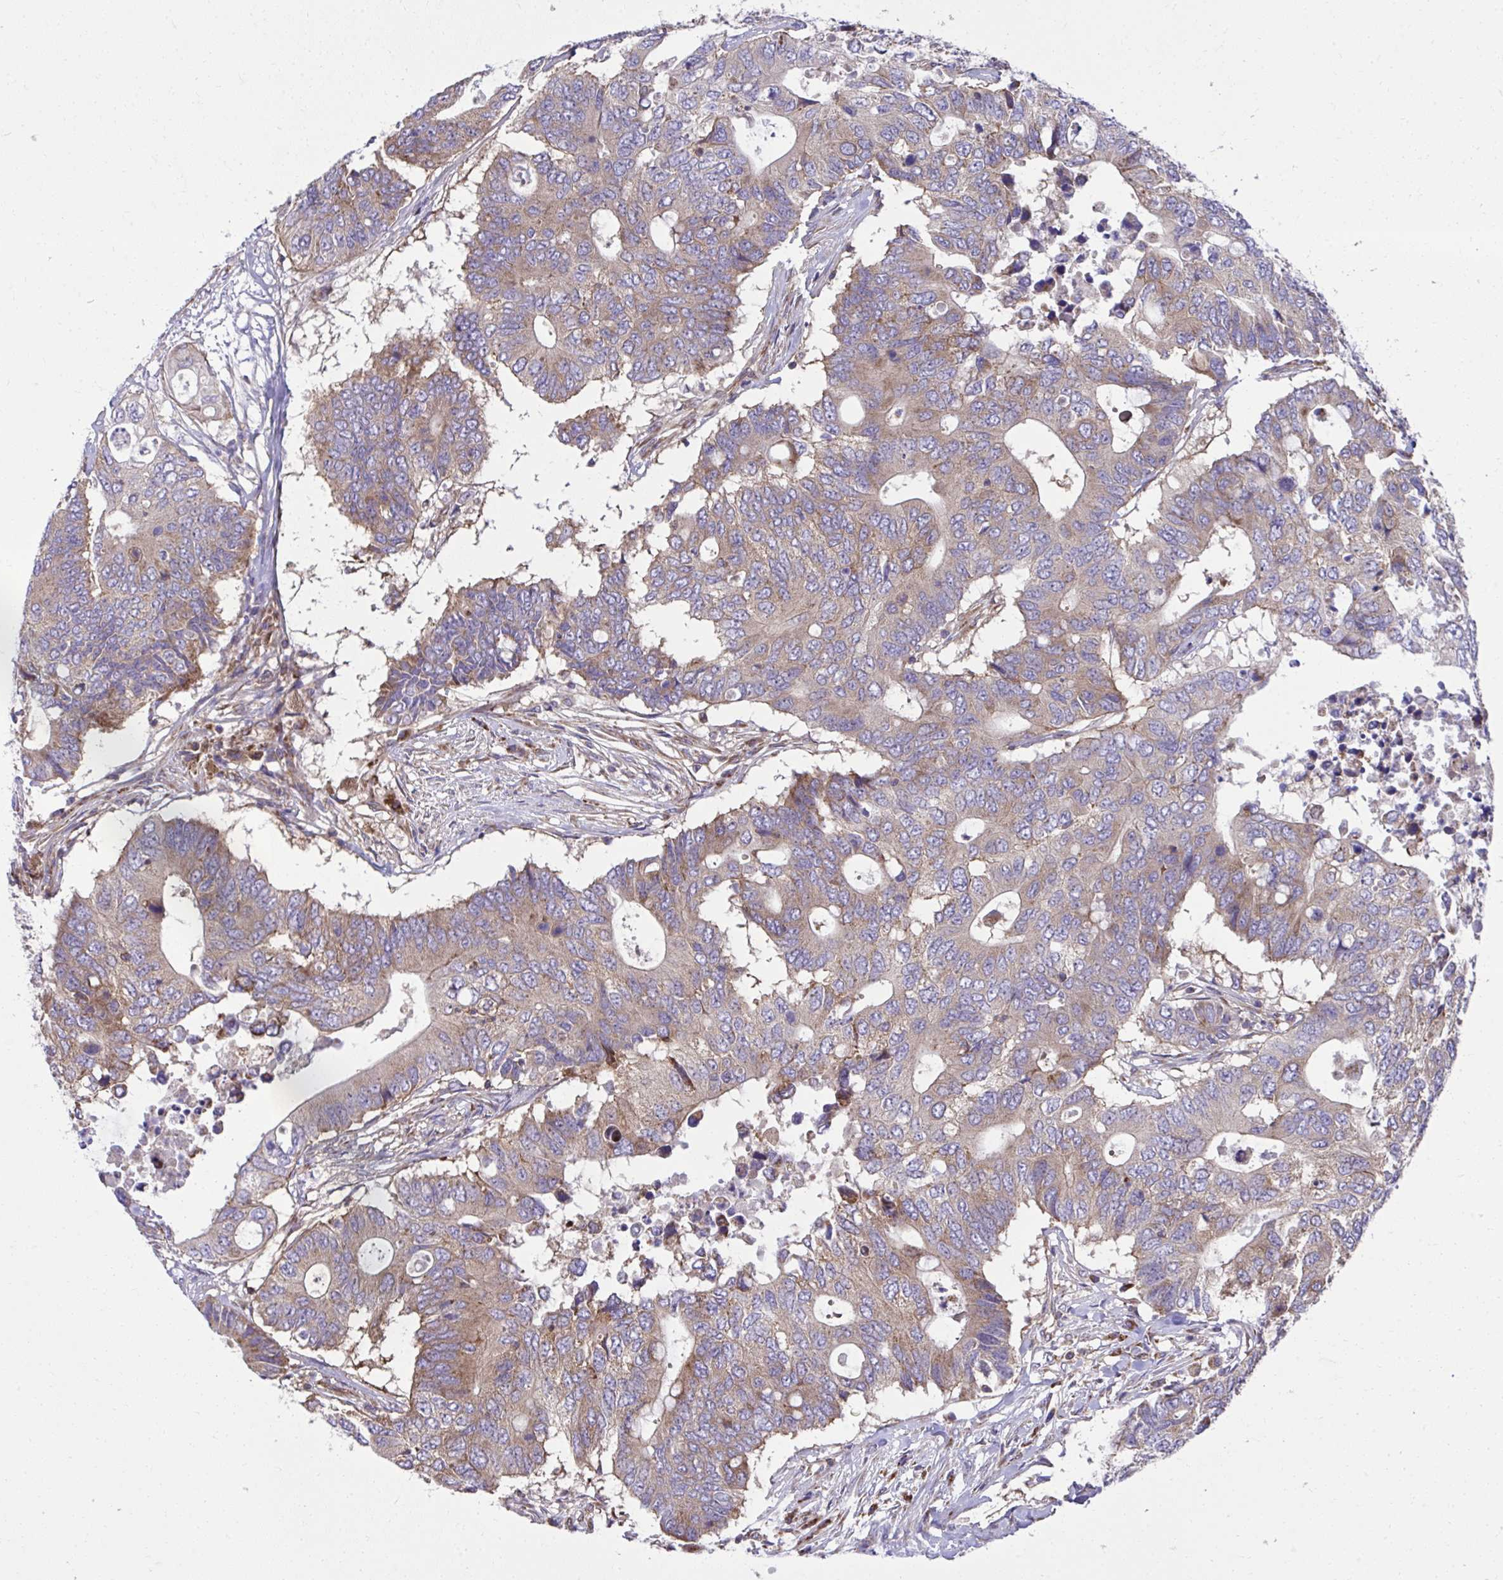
{"staining": {"intensity": "weak", "quantity": ">75%", "location": "cytoplasmic/membranous"}, "tissue": "colorectal cancer", "cell_type": "Tumor cells", "image_type": "cancer", "snomed": [{"axis": "morphology", "description": "Adenocarcinoma, NOS"}, {"axis": "topography", "description": "Colon"}], "caption": "This micrograph shows colorectal cancer (adenocarcinoma) stained with immunohistochemistry to label a protein in brown. The cytoplasmic/membranous of tumor cells show weak positivity for the protein. Nuclei are counter-stained blue.", "gene": "NMNAT3", "patient": {"sex": "male", "age": 71}}